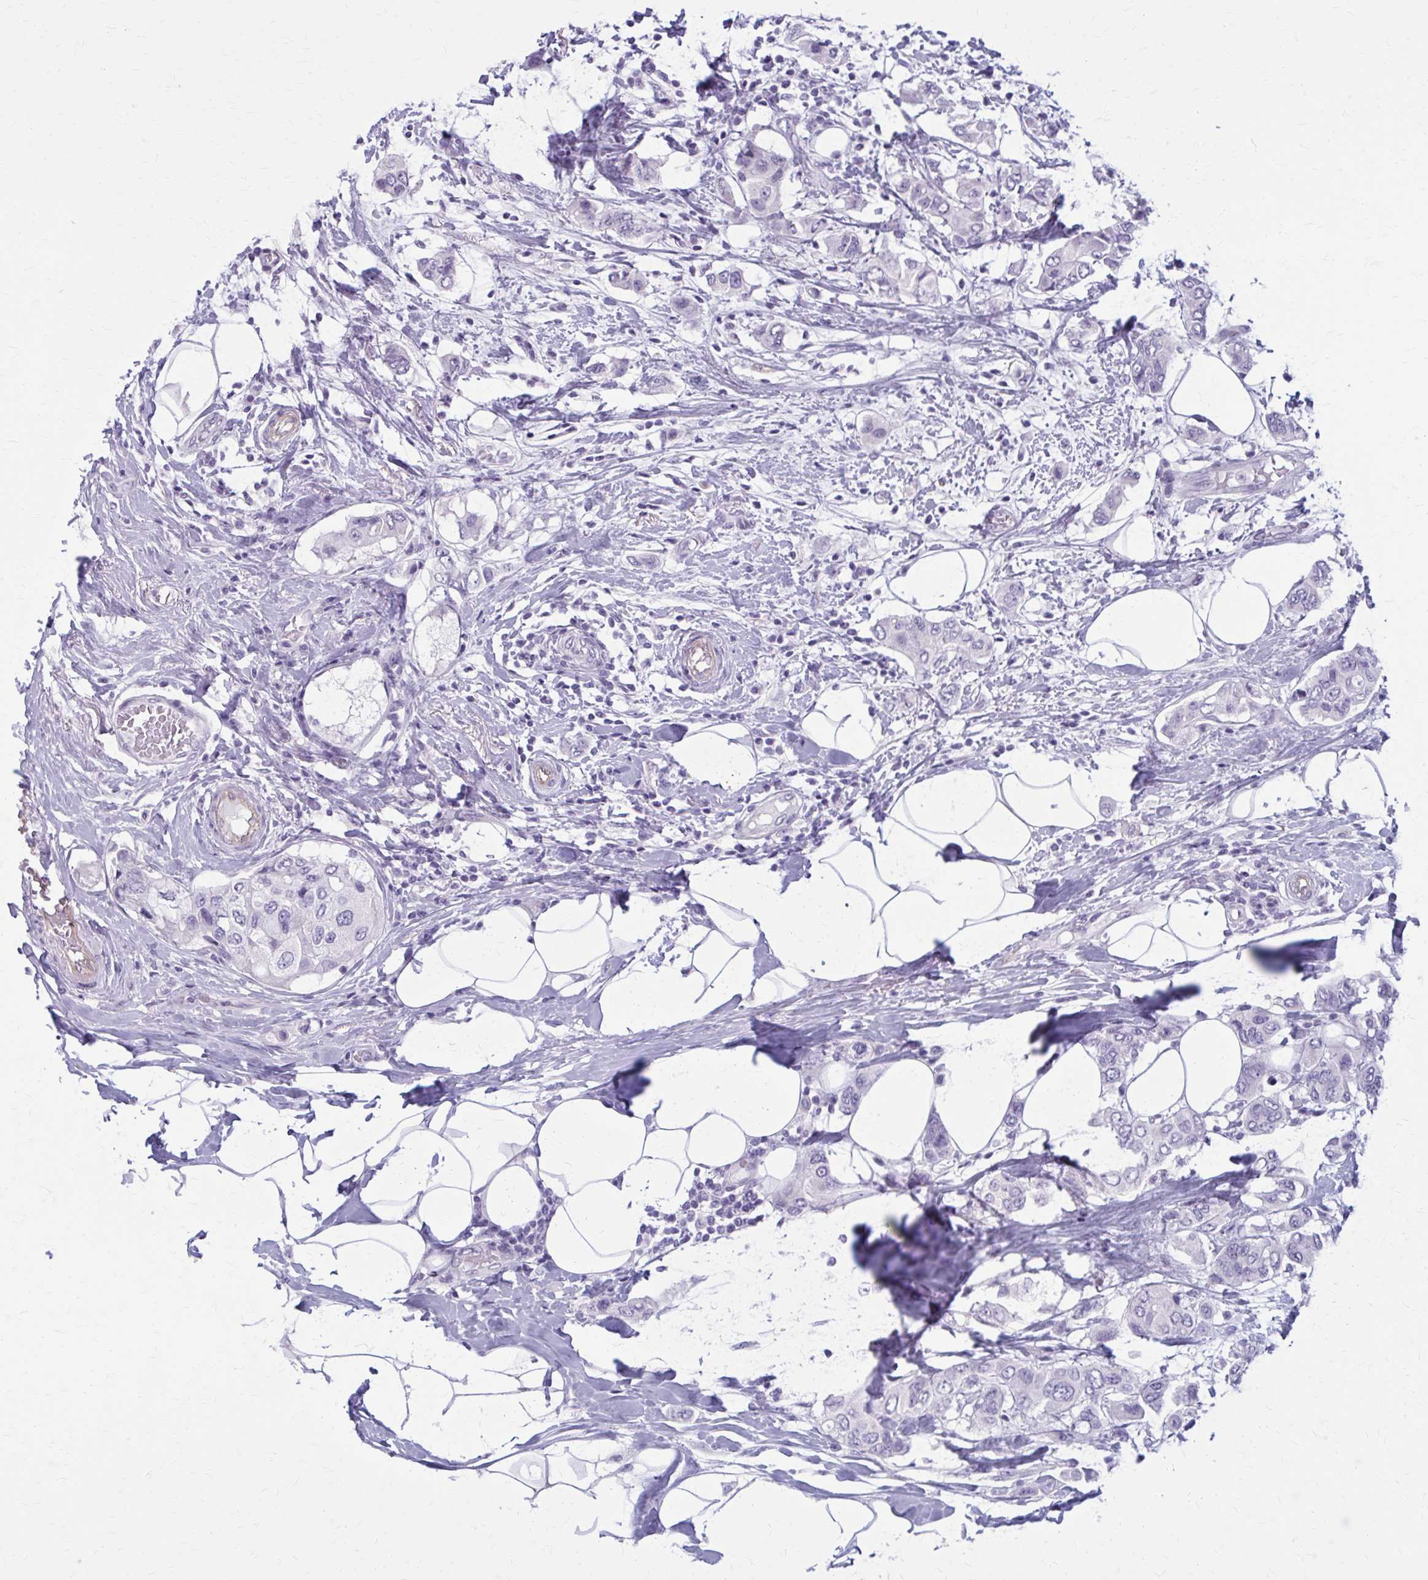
{"staining": {"intensity": "negative", "quantity": "none", "location": "none"}, "tissue": "breast cancer", "cell_type": "Tumor cells", "image_type": "cancer", "snomed": [{"axis": "morphology", "description": "Lobular carcinoma"}, {"axis": "topography", "description": "Breast"}], "caption": "IHC of breast cancer shows no expression in tumor cells. (Brightfield microscopy of DAB immunohistochemistry (IHC) at high magnification).", "gene": "CASQ2", "patient": {"sex": "female", "age": 51}}